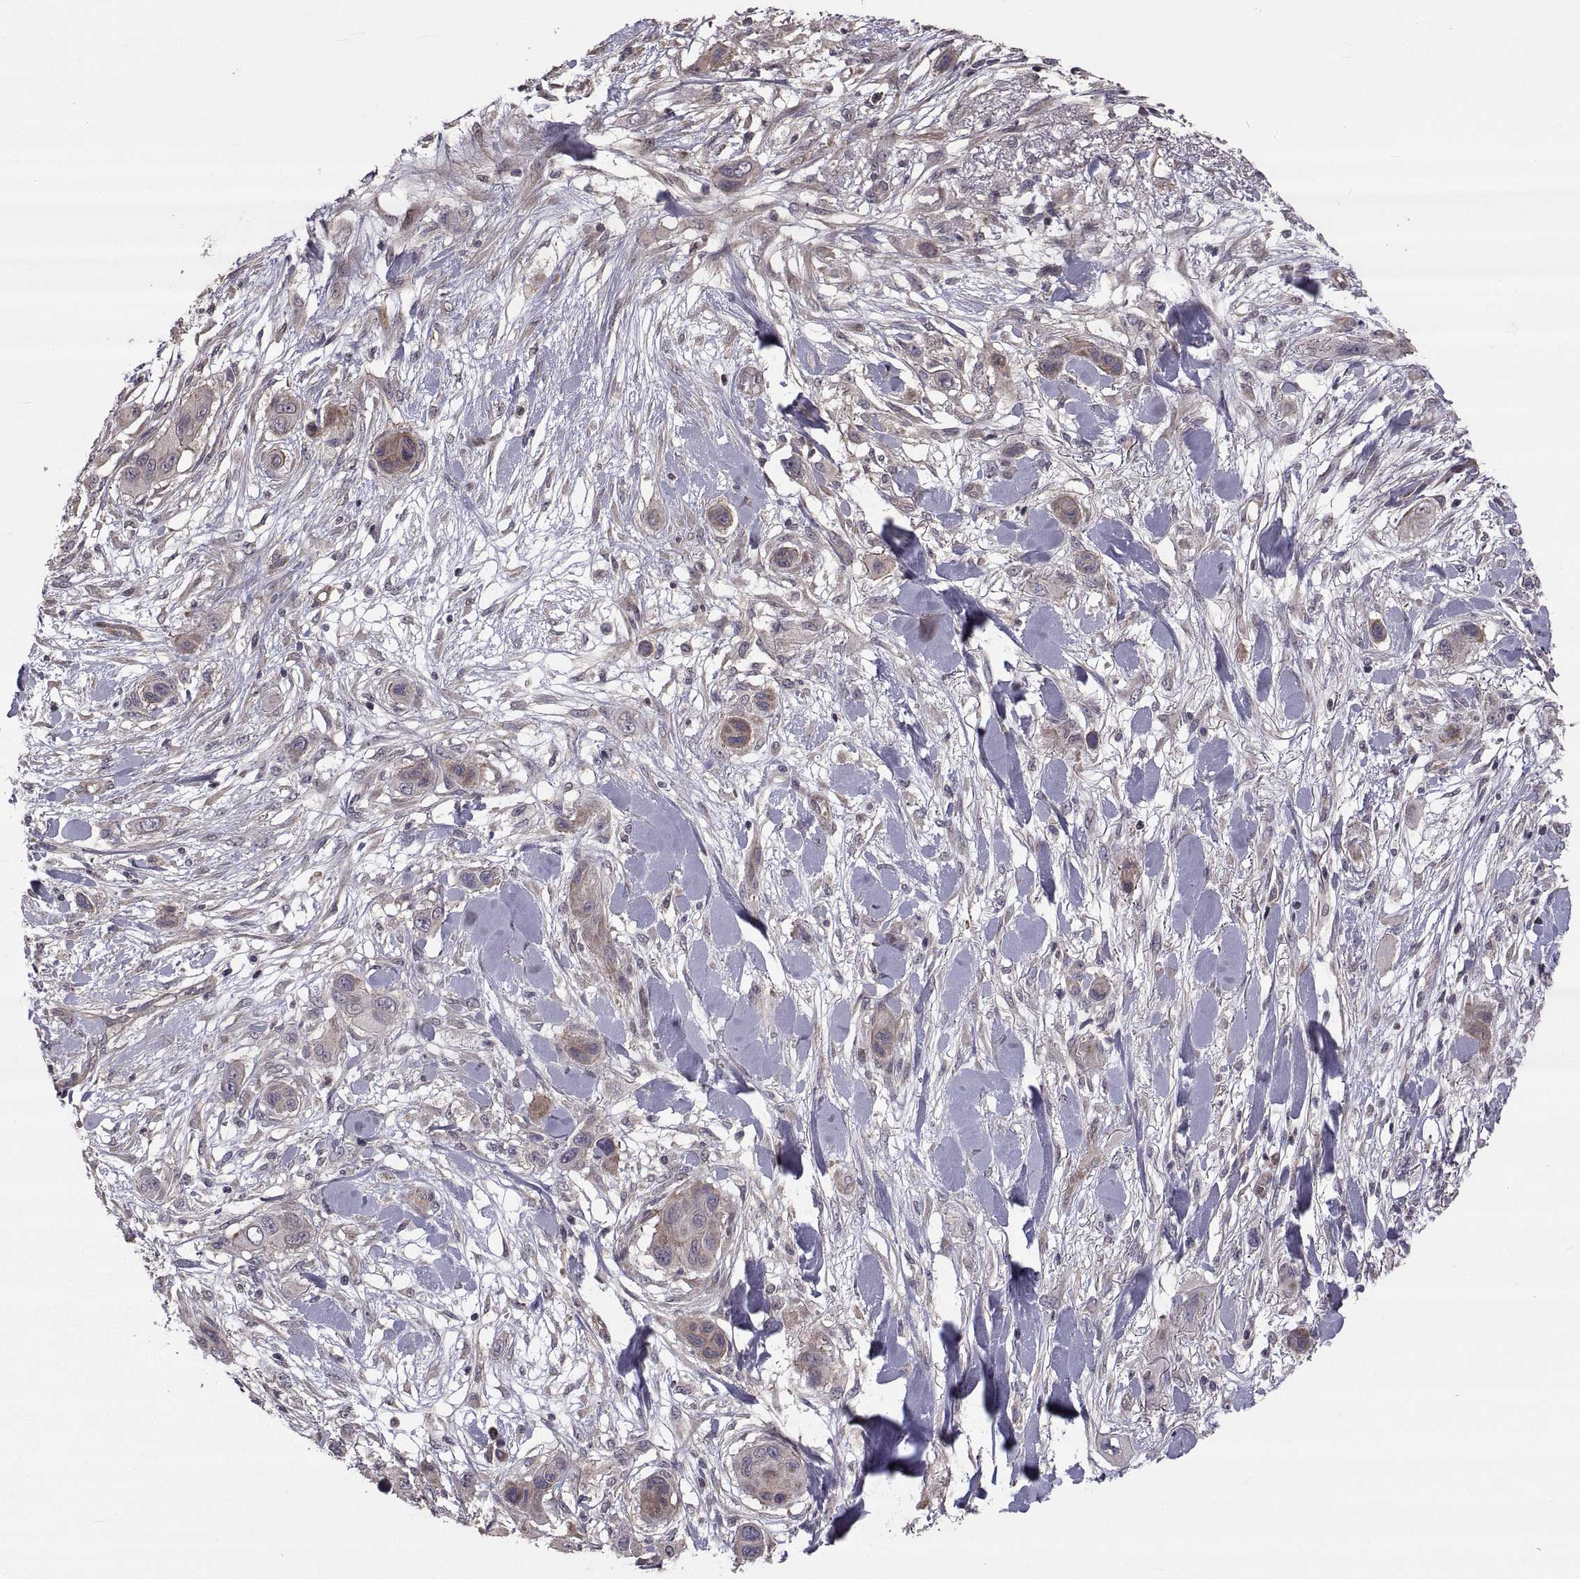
{"staining": {"intensity": "moderate", "quantity": "25%-75%", "location": "cytoplasmic/membranous"}, "tissue": "skin cancer", "cell_type": "Tumor cells", "image_type": "cancer", "snomed": [{"axis": "morphology", "description": "Squamous cell carcinoma, NOS"}, {"axis": "topography", "description": "Skin"}], "caption": "Immunohistochemical staining of human skin cancer reveals moderate cytoplasmic/membranous protein expression in about 25%-75% of tumor cells.", "gene": "PMM2", "patient": {"sex": "male", "age": 79}}